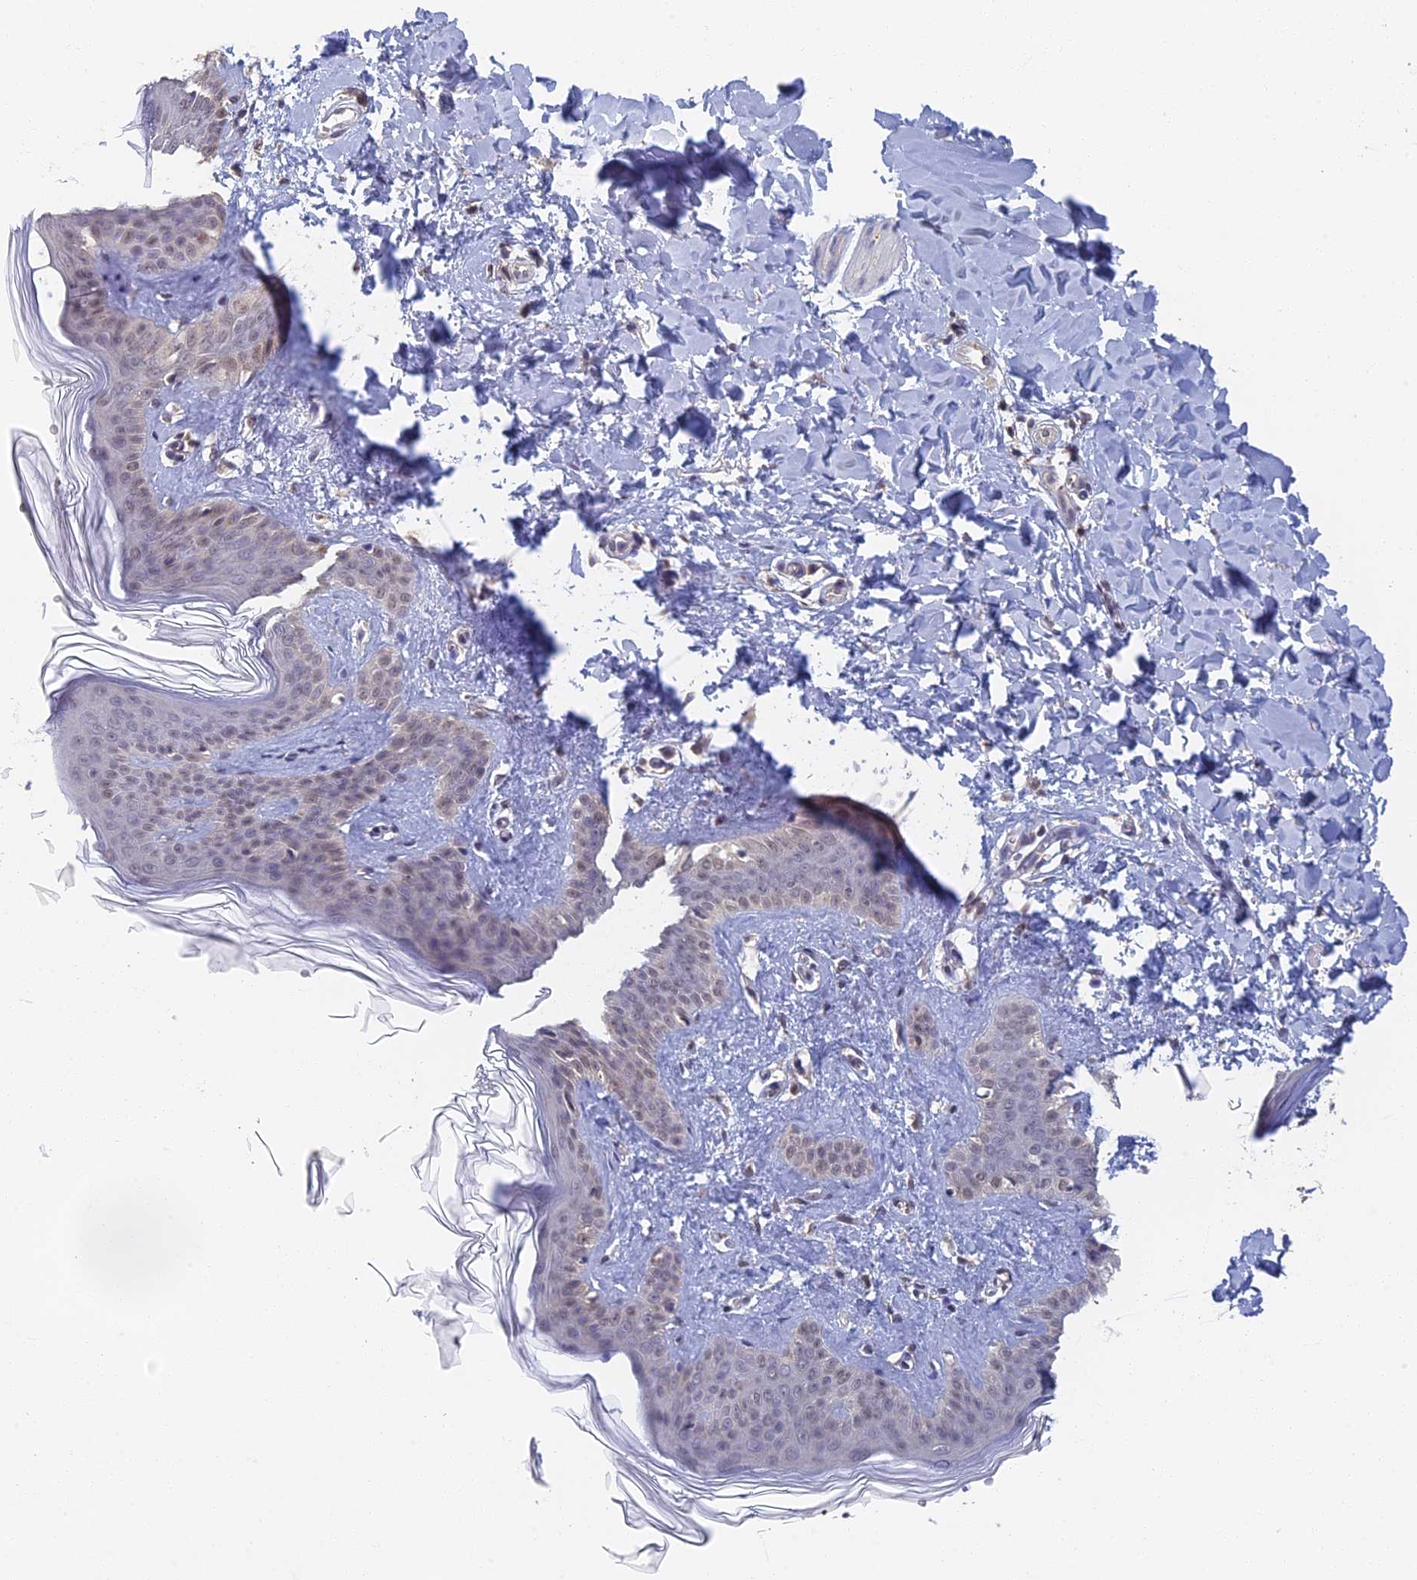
{"staining": {"intensity": "negative", "quantity": "none", "location": "none"}, "tissue": "skin", "cell_type": "Fibroblasts", "image_type": "normal", "snomed": [{"axis": "morphology", "description": "Normal tissue, NOS"}, {"axis": "topography", "description": "Skin"}], "caption": "The photomicrograph shows no significant staining in fibroblasts of skin. Brightfield microscopy of immunohistochemistry (IHC) stained with DAB (3,3'-diaminobenzidine) (brown) and hematoxylin (blue), captured at high magnification.", "gene": "GPATCH1", "patient": {"sex": "female", "age": 17}}